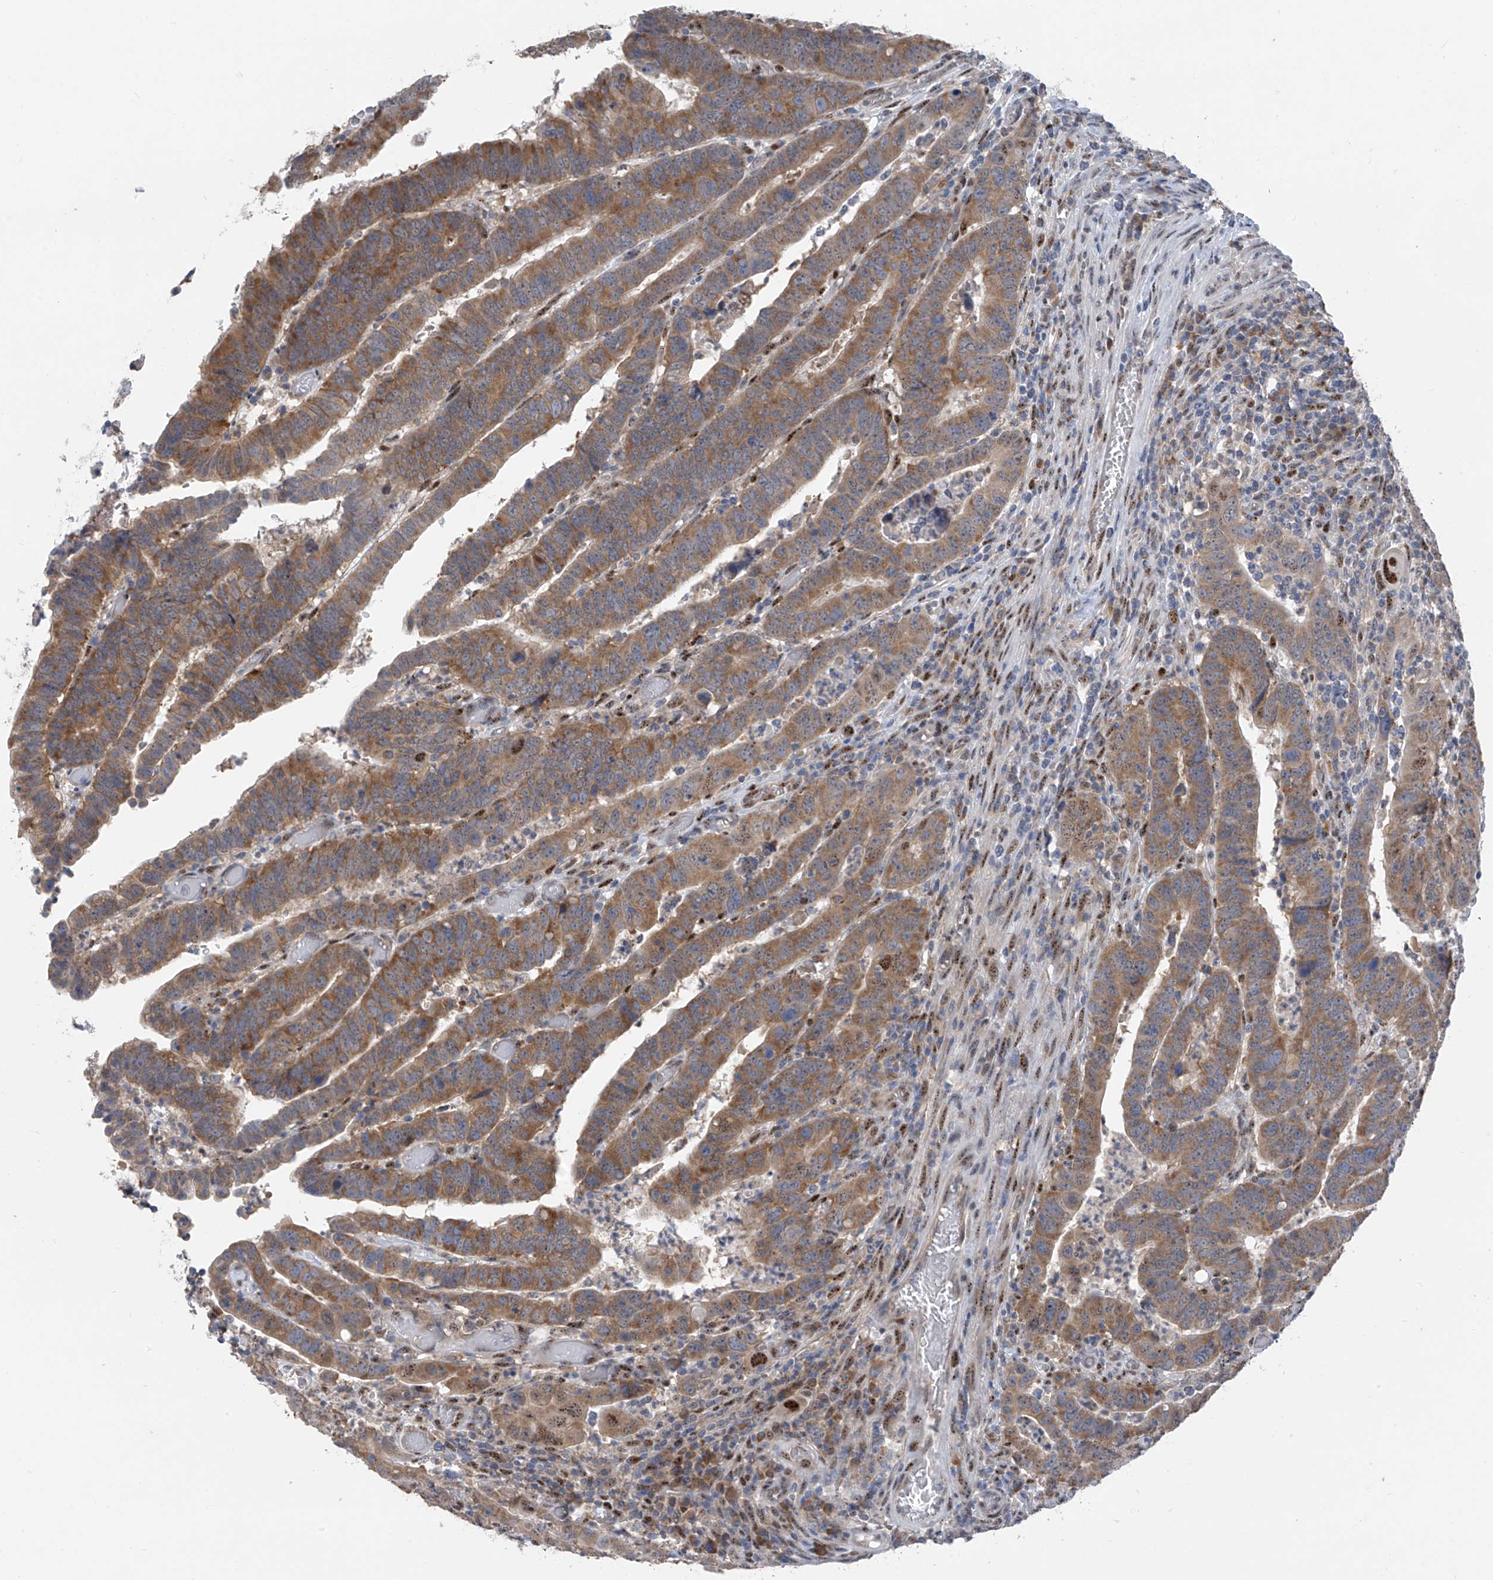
{"staining": {"intensity": "moderate", "quantity": ">75%", "location": "cytoplasmic/membranous"}, "tissue": "colorectal cancer", "cell_type": "Tumor cells", "image_type": "cancer", "snomed": [{"axis": "morphology", "description": "Normal tissue, NOS"}, {"axis": "morphology", "description": "Adenocarcinoma, NOS"}, {"axis": "topography", "description": "Rectum"}], "caption": "This micrograph shows immunohistochemistry (IHC) staining of human adenocarcinoma (colorectal), with medium moderate cytoplasmic/membranous positivity in approximately >75% of tumor cells.", "gene": "RPL4", "patient": {"sex": "female", "age": 65}}